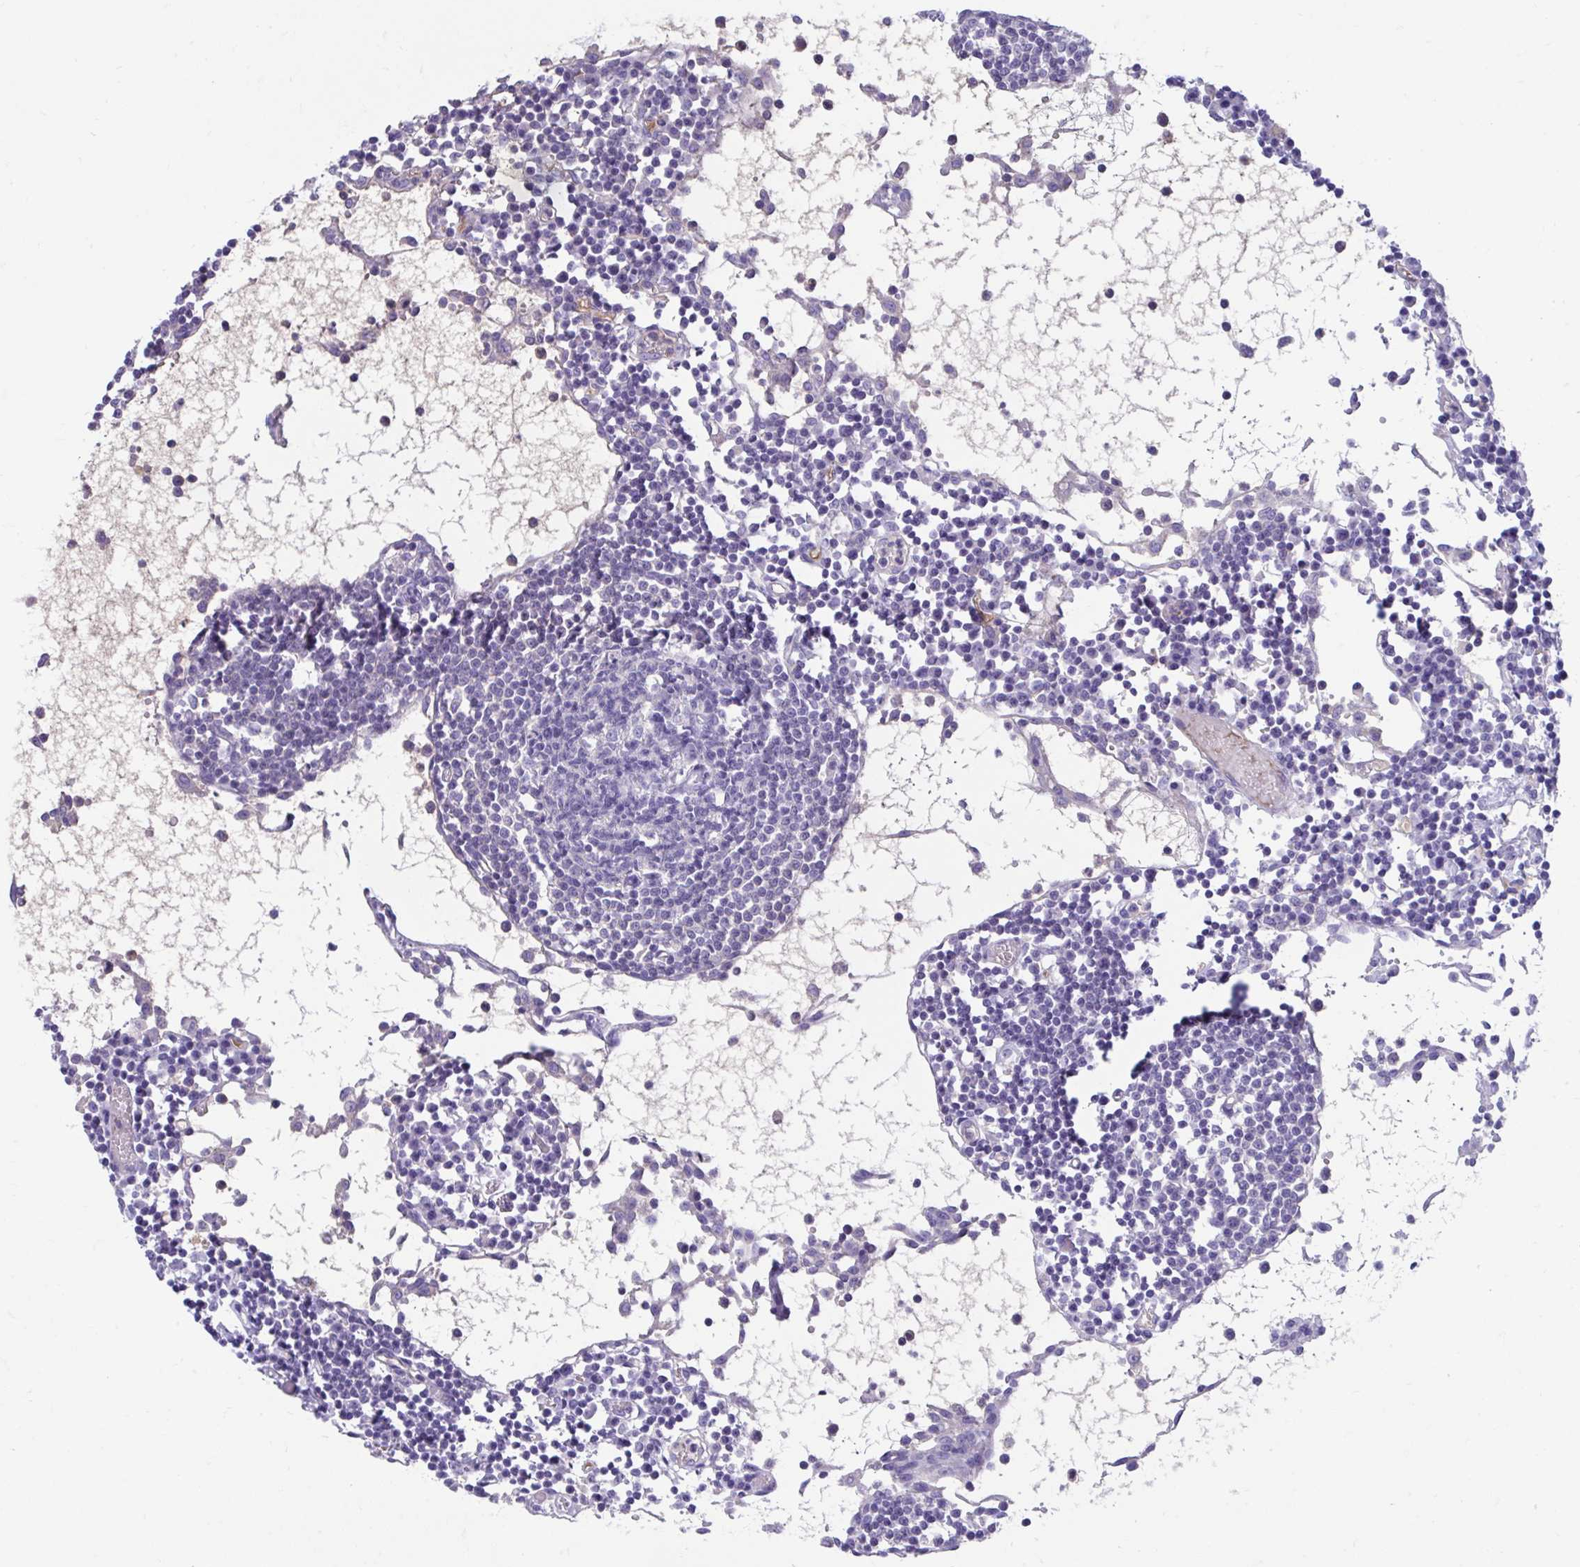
{"staining": {"intensity": "negative", "quantity": "none", "location": "none"}, "tissue": "lymph node", "cell_type": "Germinal center cells", "image_type": "normal", "snomed": [{"axis": "morphology", "description": "Normal tissue, NOS"}, {"axis": "topography", "description": "Lymph node"}], "caption": "This is an immunohistochemistry (IHC) micrograph of unremarkable lymph node. There is no staining in germinal center cells.", "gene": "SMIM9", "patient": {"sex": "female", "age": 78}}